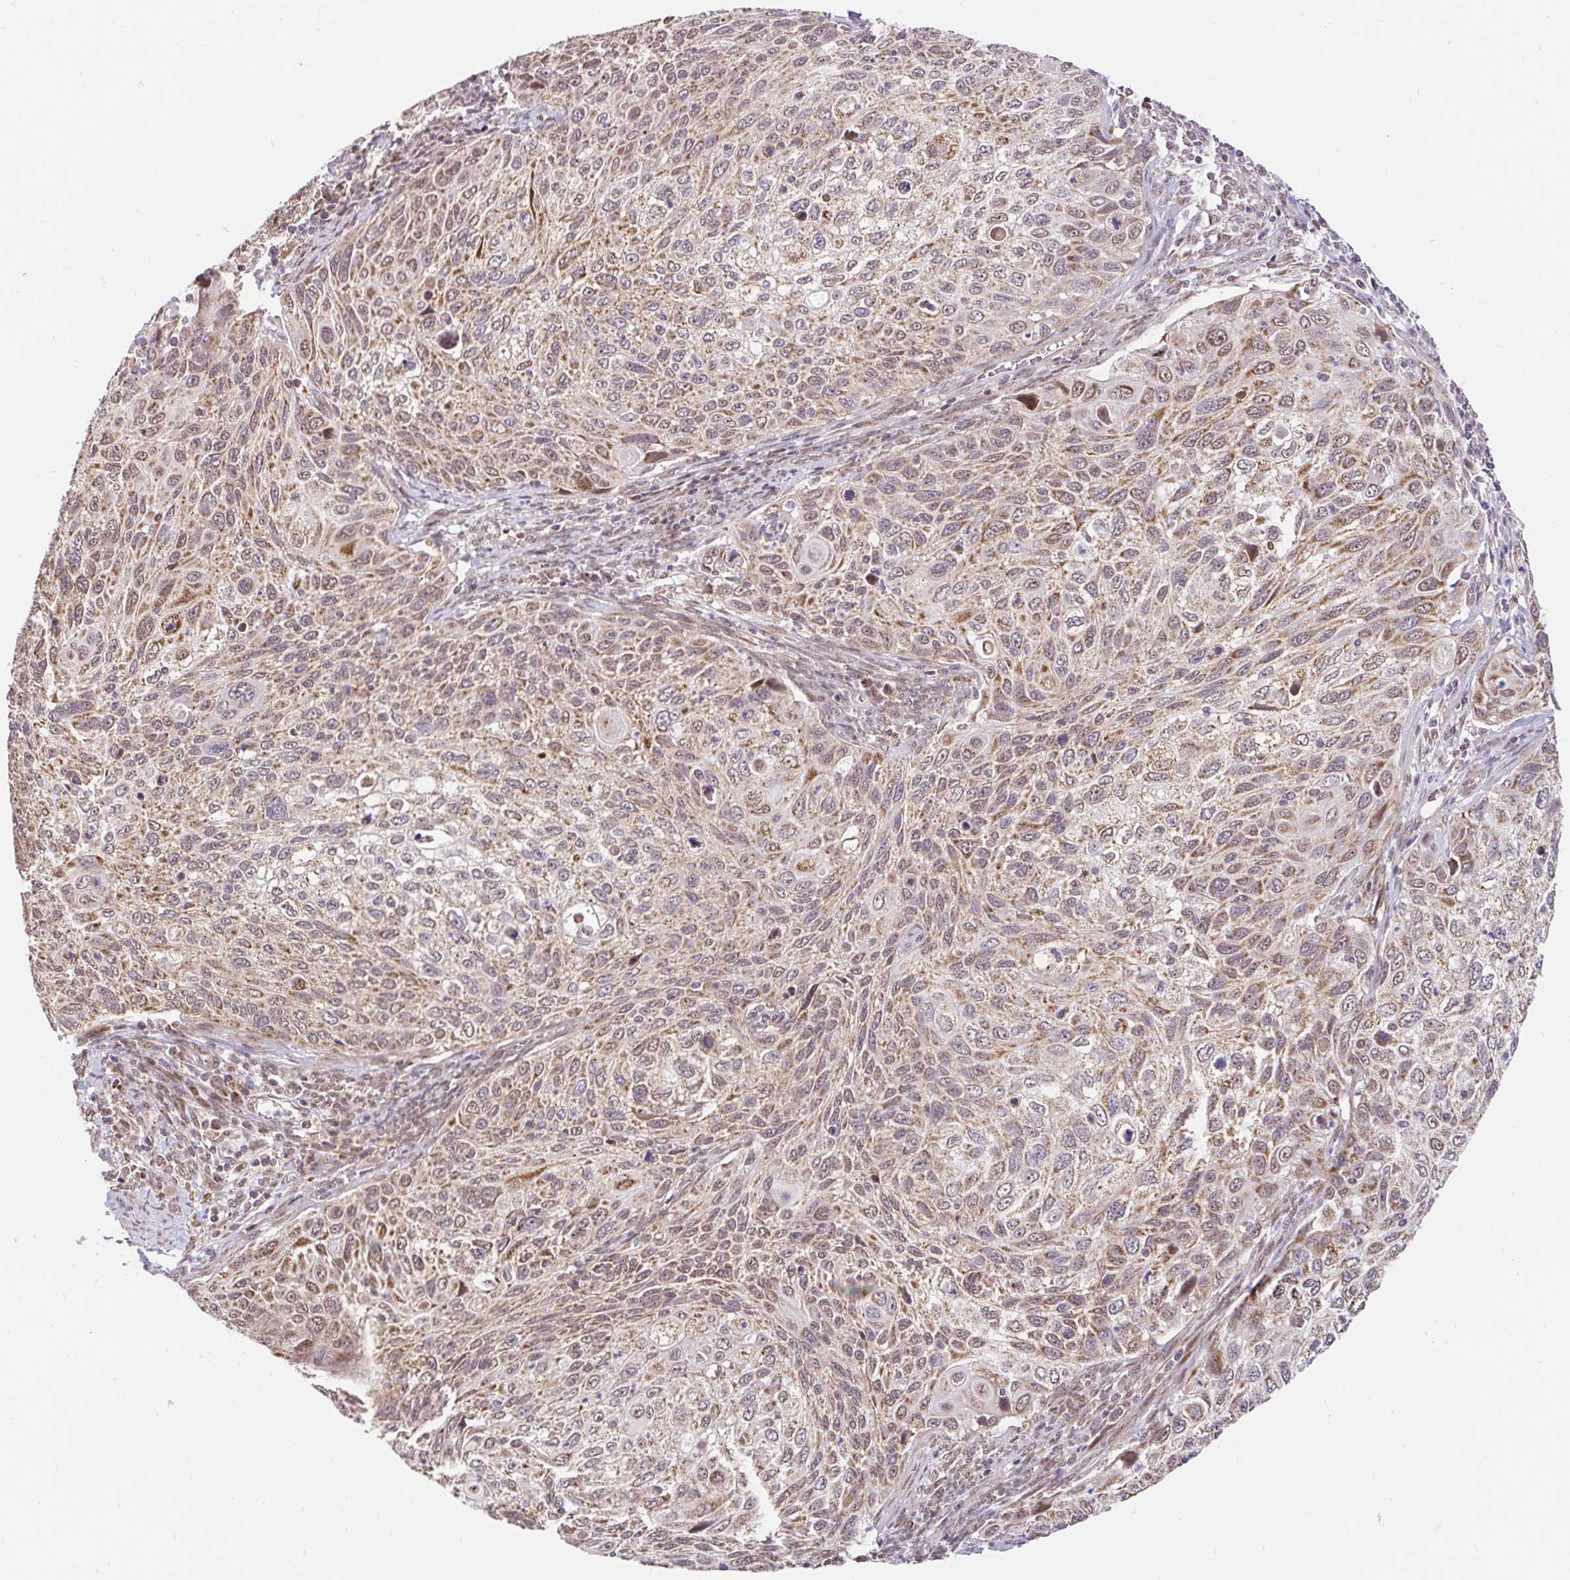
{"staining": {"intensity": "moderate", "quantity": ">75%", "location": "cytoplasmic/membranous"}, "tissue": "cervical cancer", "cell_type": "Tumor cells", "image_type": "cancer", "snomed": [{"axis": "morphology", "description": "Squamous cell carcinoma, NOS"}, {"axis": "topography", "description": "Cervix"}], "caption": "The image shows immunohistochemical staining of squamous cell carcinoma (cervical). There is moderate cytoplasmic/membranous expression is appreciated in about >75% of tumor cells.", "gene": "TIMM50", "patient": {"sex": "female", "age": 70}}